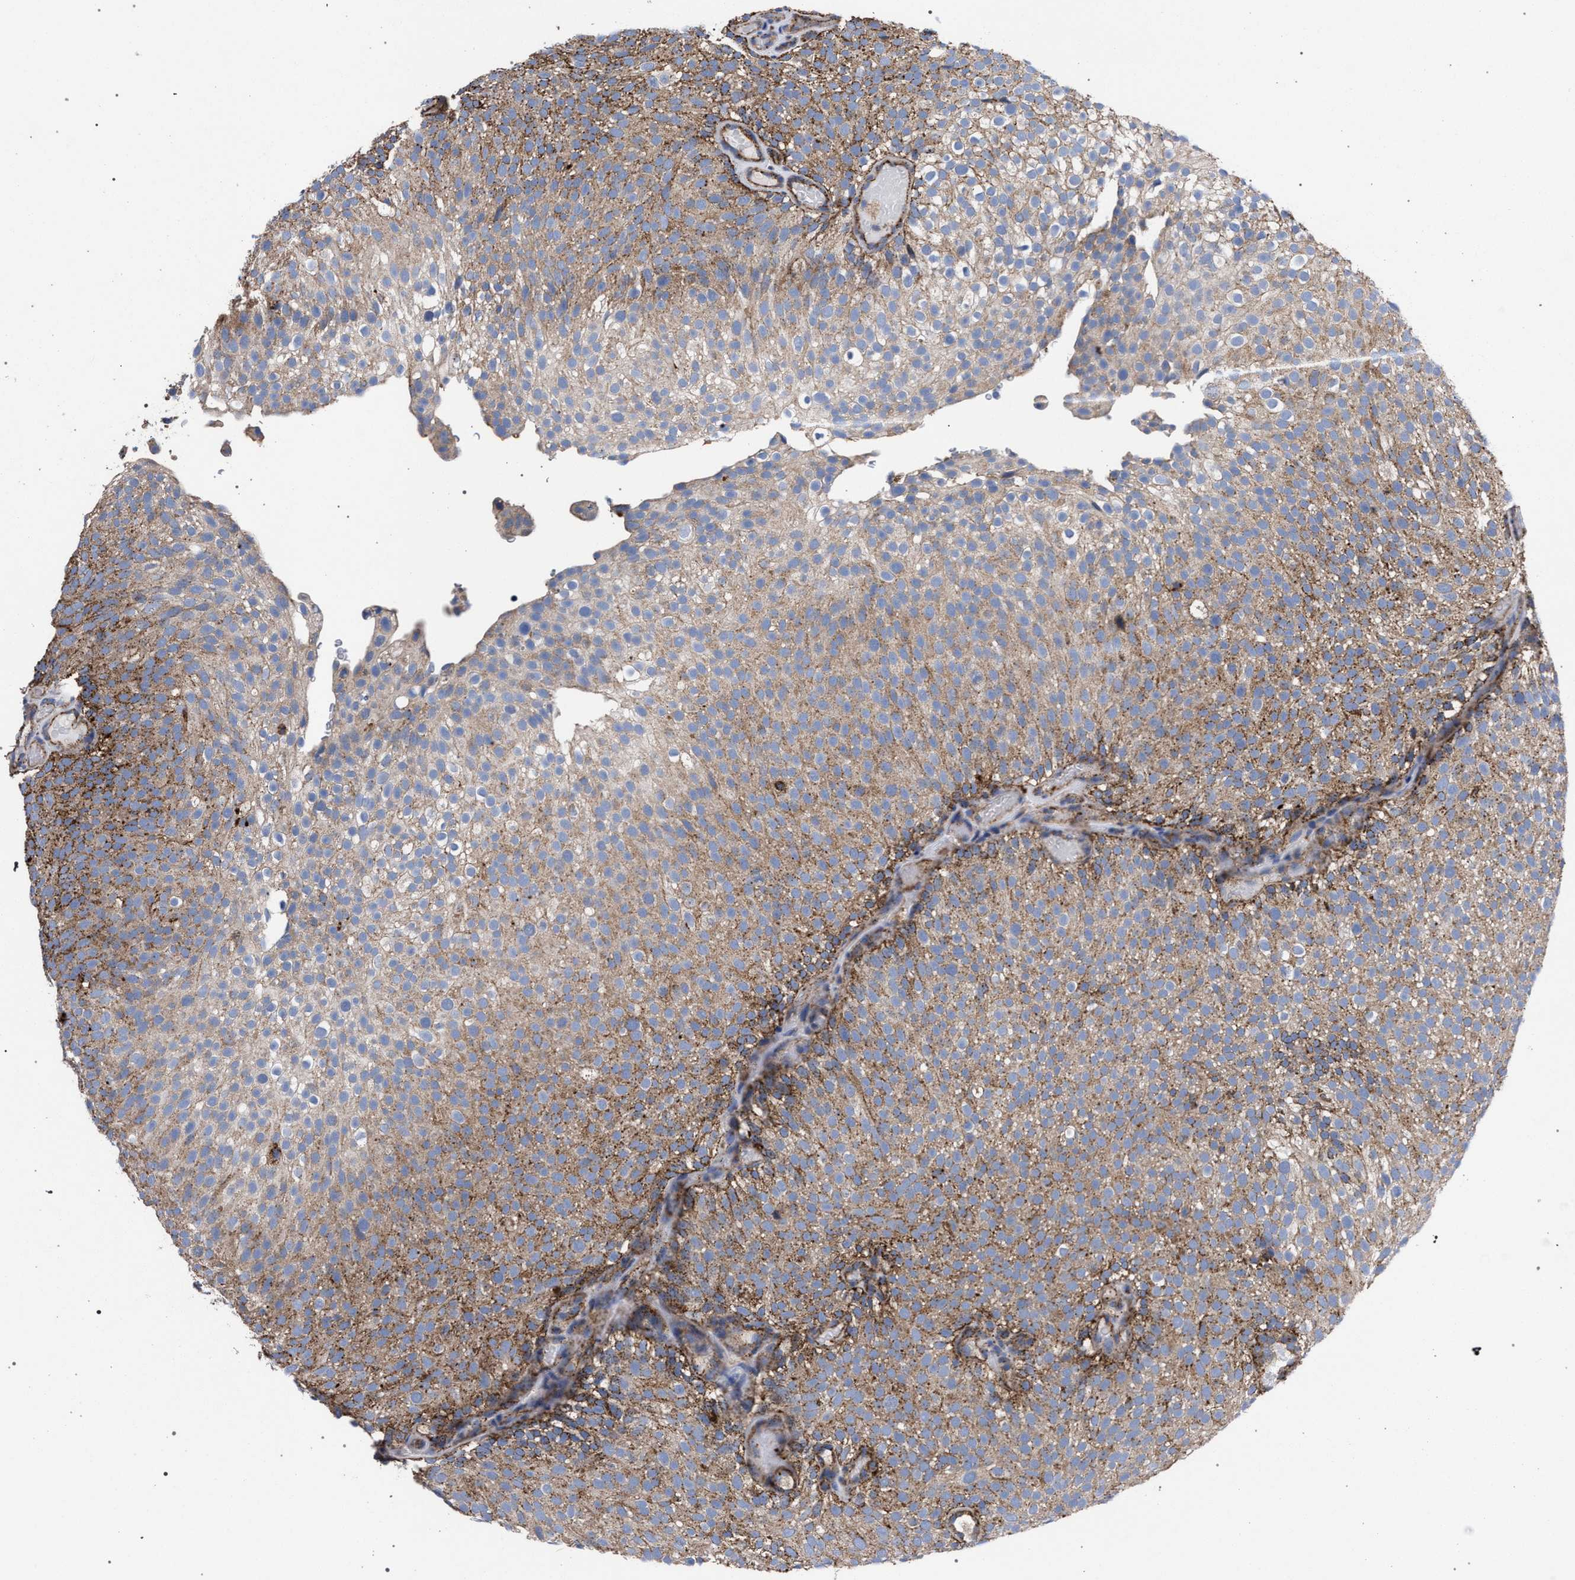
{"staining": {"intensity": "moderate", "quantity": ">75%", "location": "cytoplasmic/membranous"}, "tissue": "urothelial cancer", "cell_type": "Tumor cells", "image_type": "cancer", "snomed": [{"axis": "morphology", "description": "Urothelial carcinoma, Low grade"}, {"axis": "topography", "description": "Urinary bladder"}], "caption": "High-power microscopy captured an IHC photomicrograph of urothelial cancer, revealing moderate cytoplasmic/membranous positivity in approximately >75% of tumor cells. (IHC, brightfield microscopy, high magnification).", "gene": "PPT1", "patient": {"sex": "male", "age": 78}}